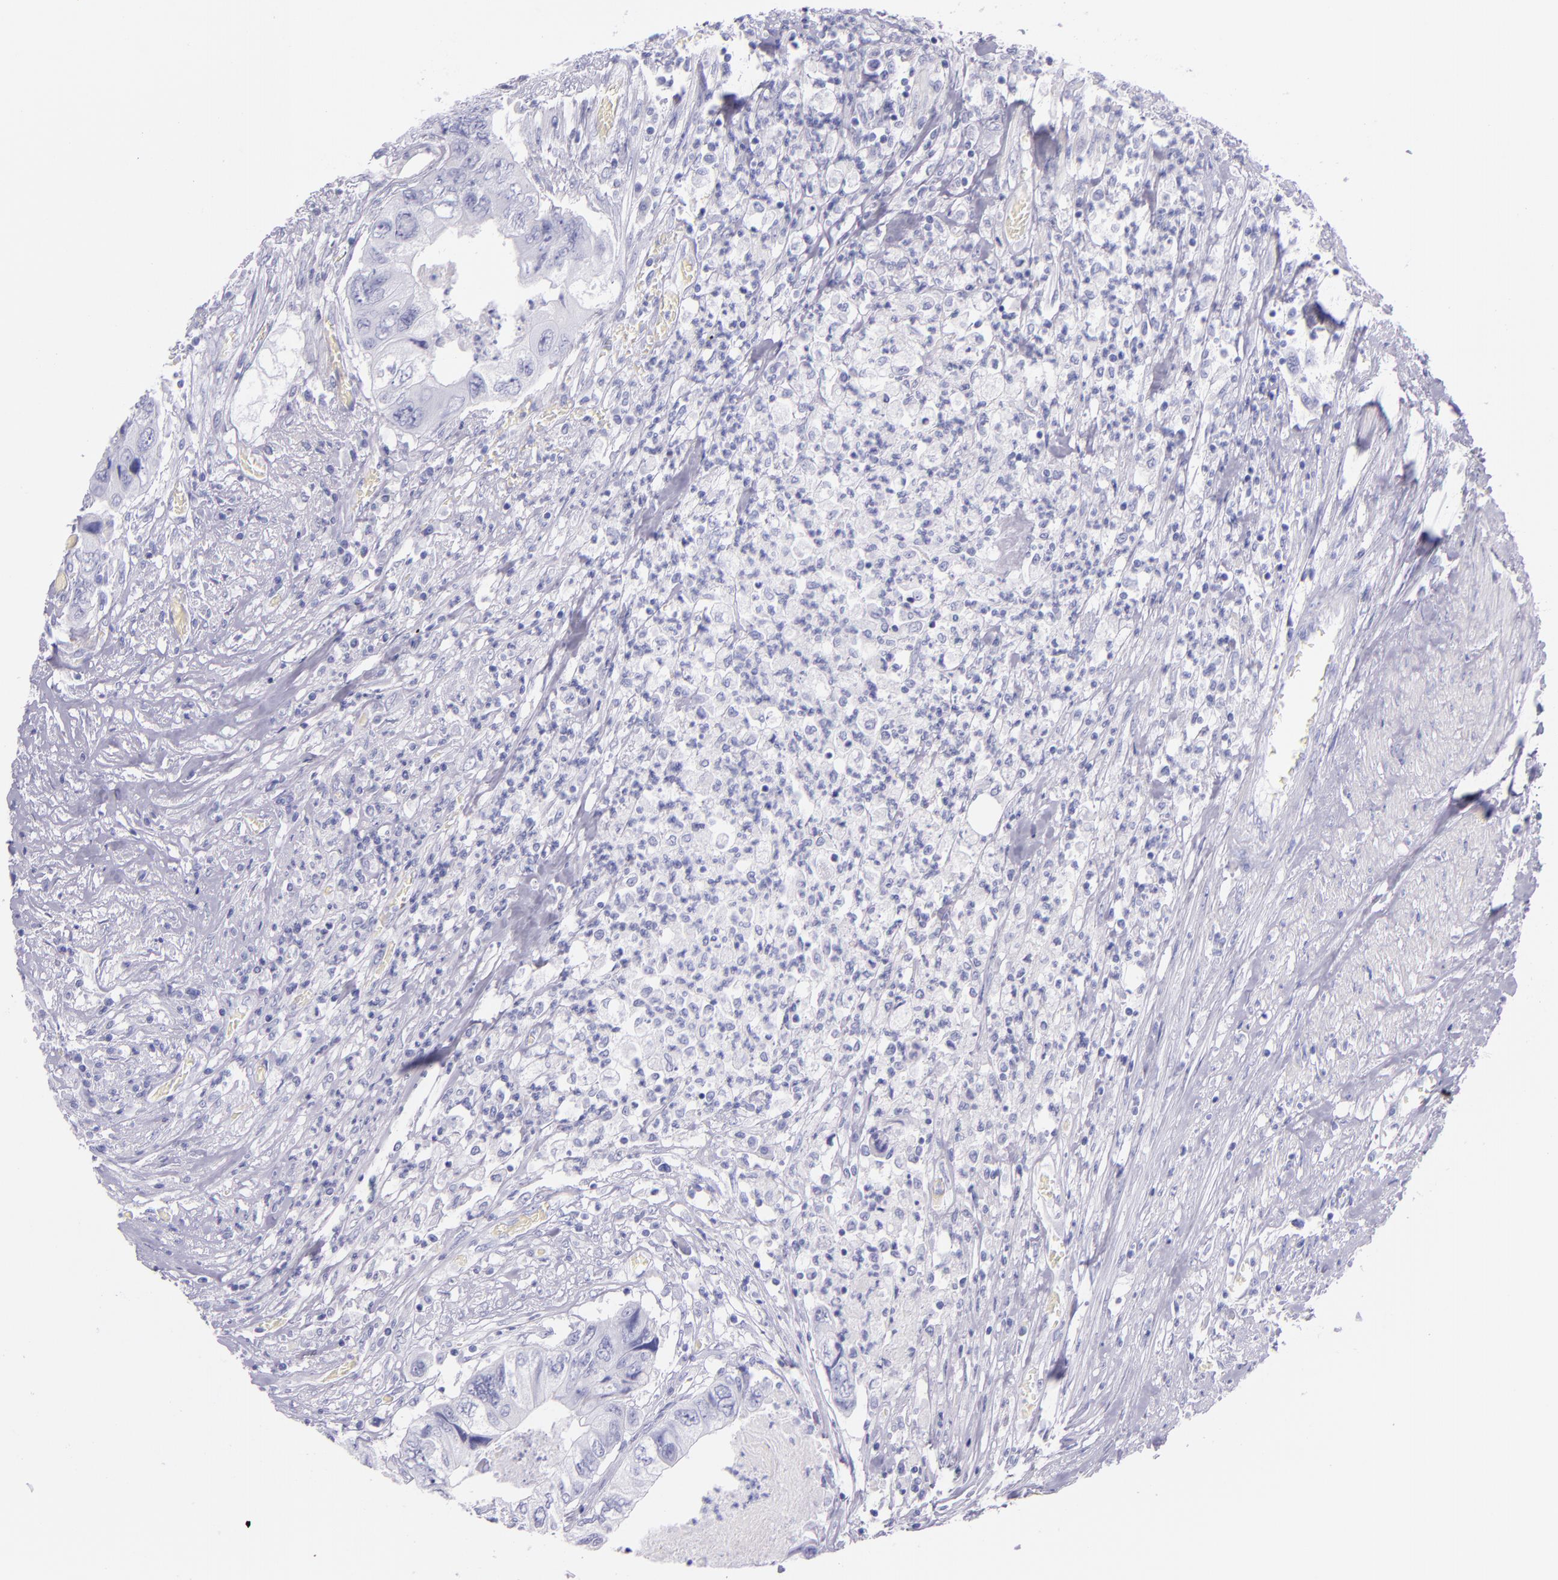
{"staining": {"intensity": "negative", "quantity": "none", "location": "none"}, "tissue": "colorectal cancer", "cell_type": "Tumor cells", "image_type": "cancer", "snomed": [{"axis": "morphology", "description": "Adenocarcinoma, NOS"}, {"axis": "topography", "description": "Rectum"}], "caption": "Protein analysis of adenocarcinoma (colorectal) displays no significant staining in tumor cells.", "gene": "SFTPB", "patient": {"sex": "female", "age": 82}}